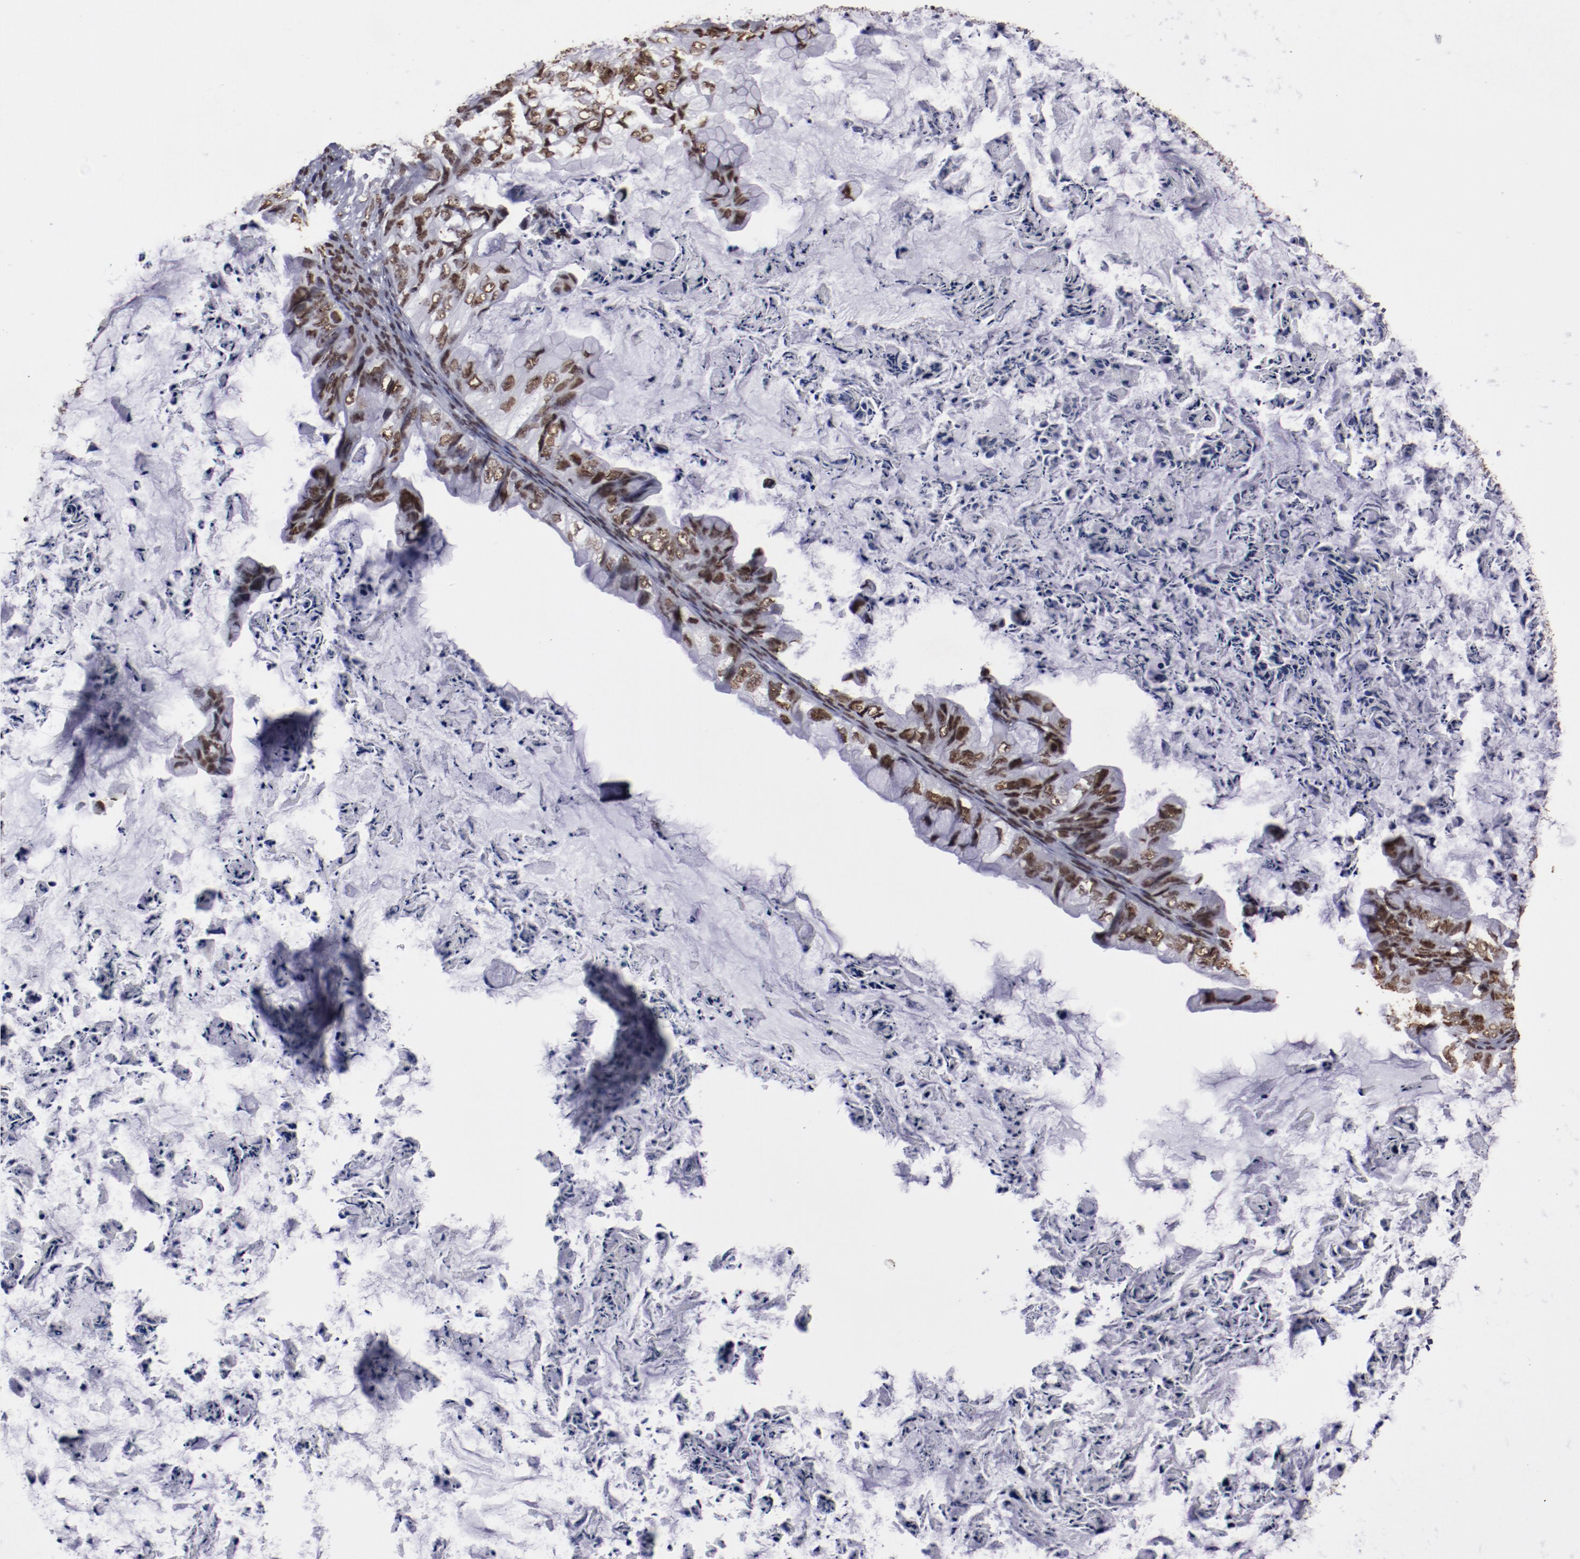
{"staining": {"intensity": "moderate", "quantity": ">75%", "location": "nuclear"}, "tissue": "ovarian cancer", "cell_type": "Tumor cells", "image_type": "cancer", "snomed": [{"axis": "morphology", "description": "Cystadenocarcinoma, mucinous, NOS"}, {"axis": "topography", "description": "Ovary"}], "caption": "Immunohistochemistry (IHC) of mucinous cystadenocarcinoma (ovarian) displays medium levels of moderate nuclear expression in about >75% of tumor cells.", "gene": "HNRNPA2B1", "patient": {"sex": "female", "age": 36}}